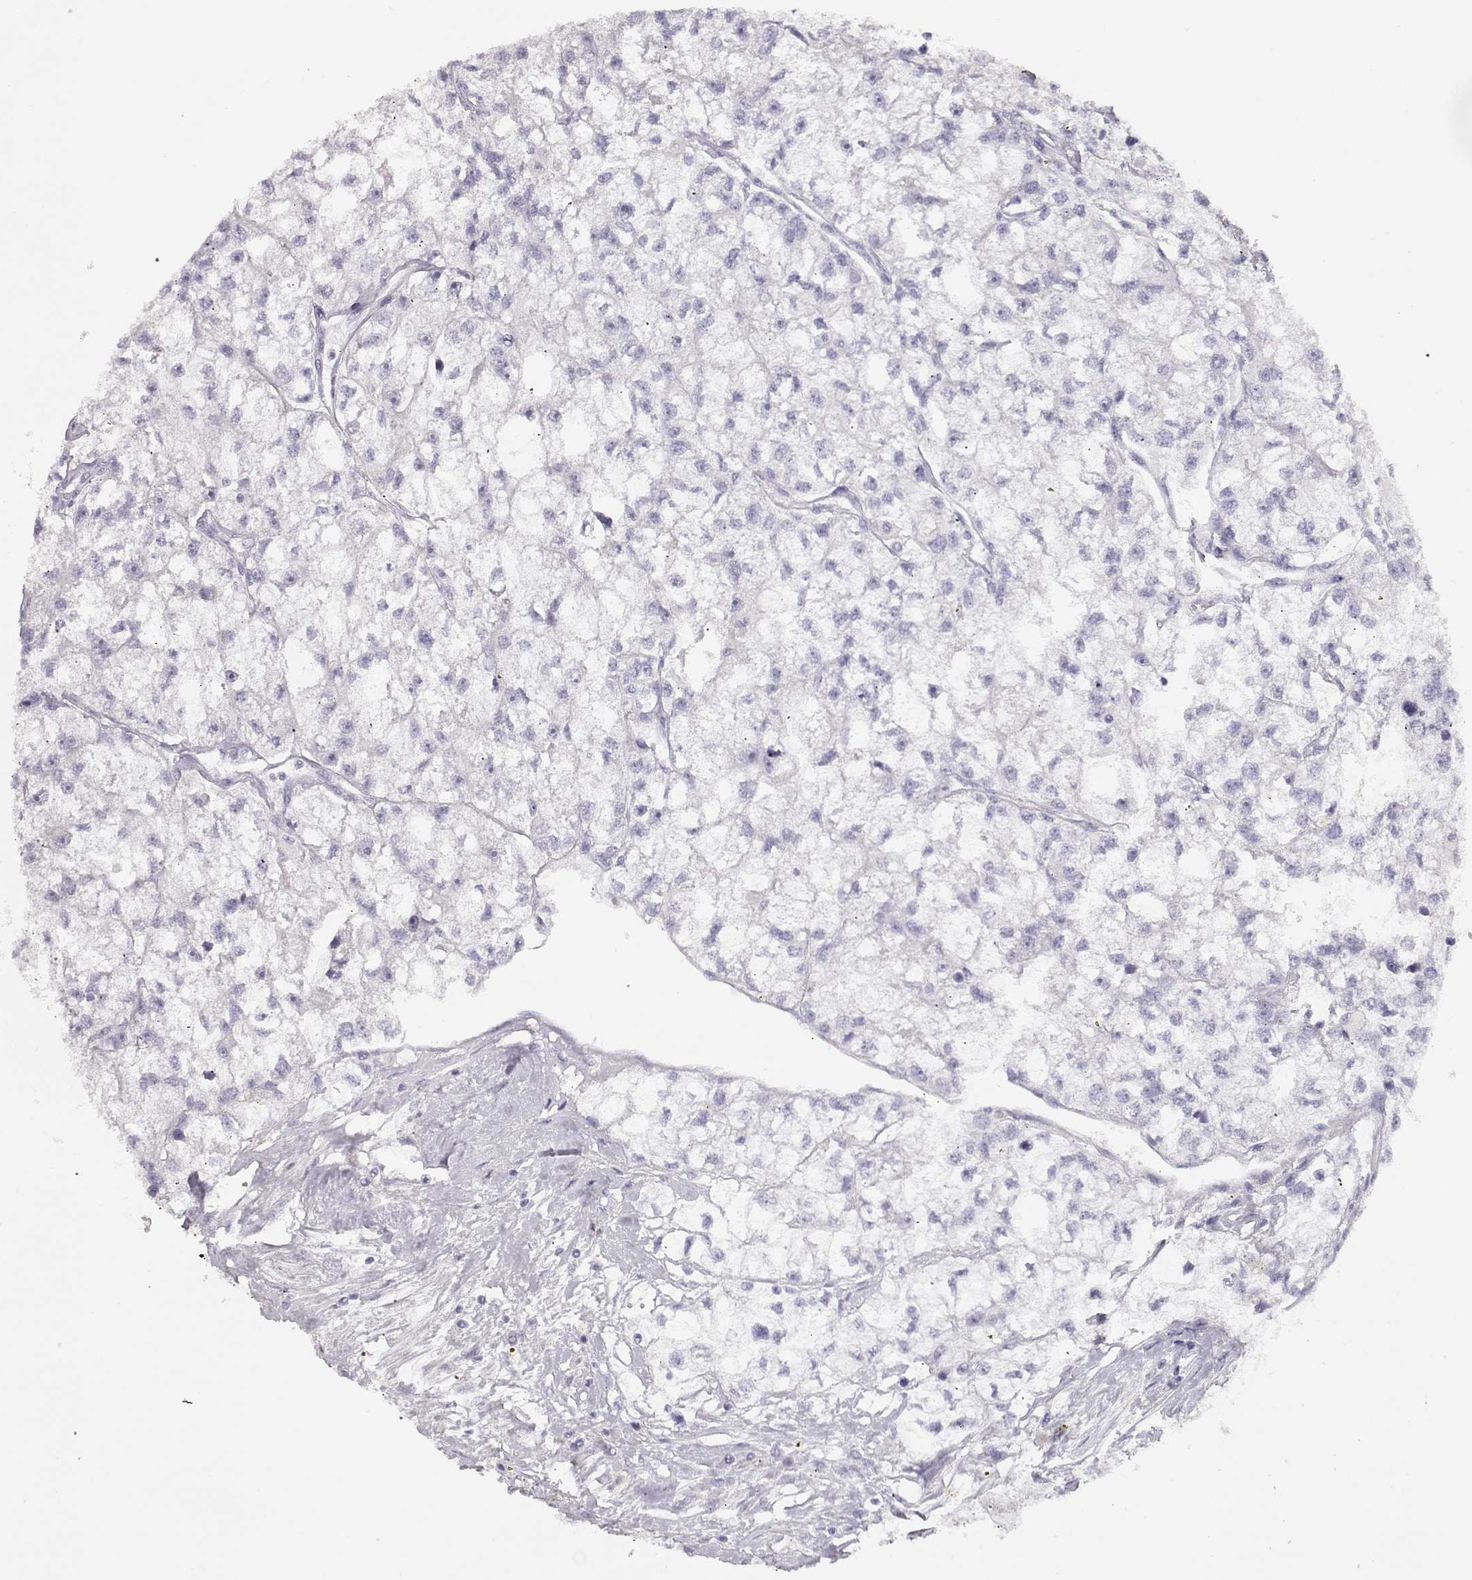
{"staining": {"intensity": "negative", "quantity": "none", "location": "none"}, "tissue": "renal cancer", "cell_type": "Tumor cells", "image_type": "cancer", "snomed": [{"axis": "morphology", "description": "Adenocarcinoma, NOS"}, {"axis": "topography", "description": "Kidney"}], "caption": "Adenocarcinoma (renal) was stained to show a protein in brown. There is no significant positivity in tumor cells. The staining is performed using DAB brown chromogen with nuclei counter-stained in using hematoxylin.", "gene": "GLIPR1L2", "patient": {"sex": "male", "age": 56}}